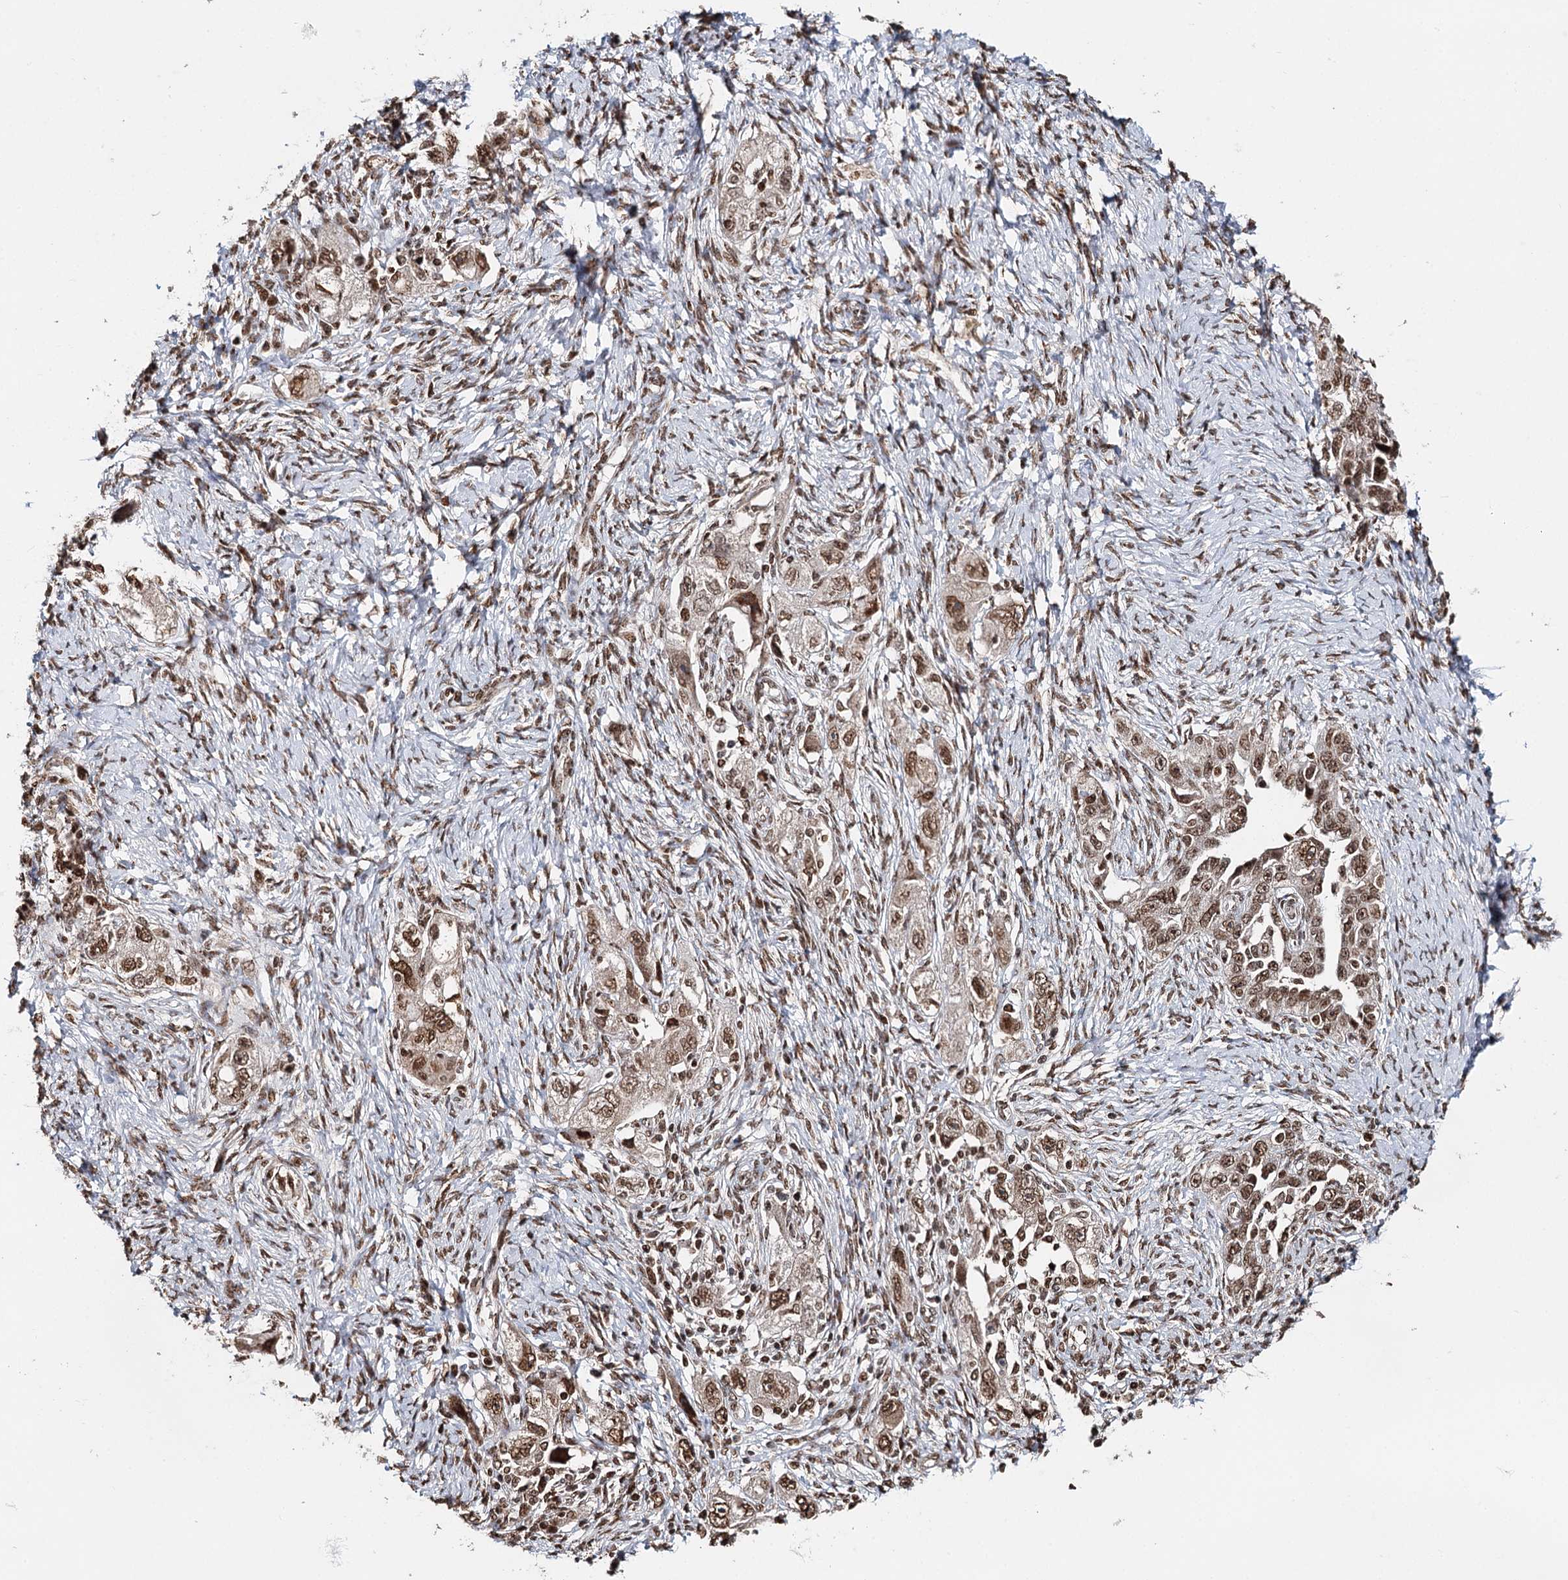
{"staining": {"intensity": "moderate", "quantity": ">75%", "location": "nuclear"}, "tissue": "ovarian cancer", "cell_type": "Tumor cells", "image_type": "cancer", "snomed": [{"axis": "morphology", "description": "Carcinoma, NOS"}, {"axis": "morphology", "description": "Cystadenocarcinoma, serous, NOS"}, {"axis": "topography", "description": "Ovary"}], "caption": "Approximately >75% of tumor cells in human ovarian cancer show moderate nuclear protein staining as visualized by brown immunohistochemical staining.", "gene": "RPS27A", "patient": {"sex": "female", "age": 69}}